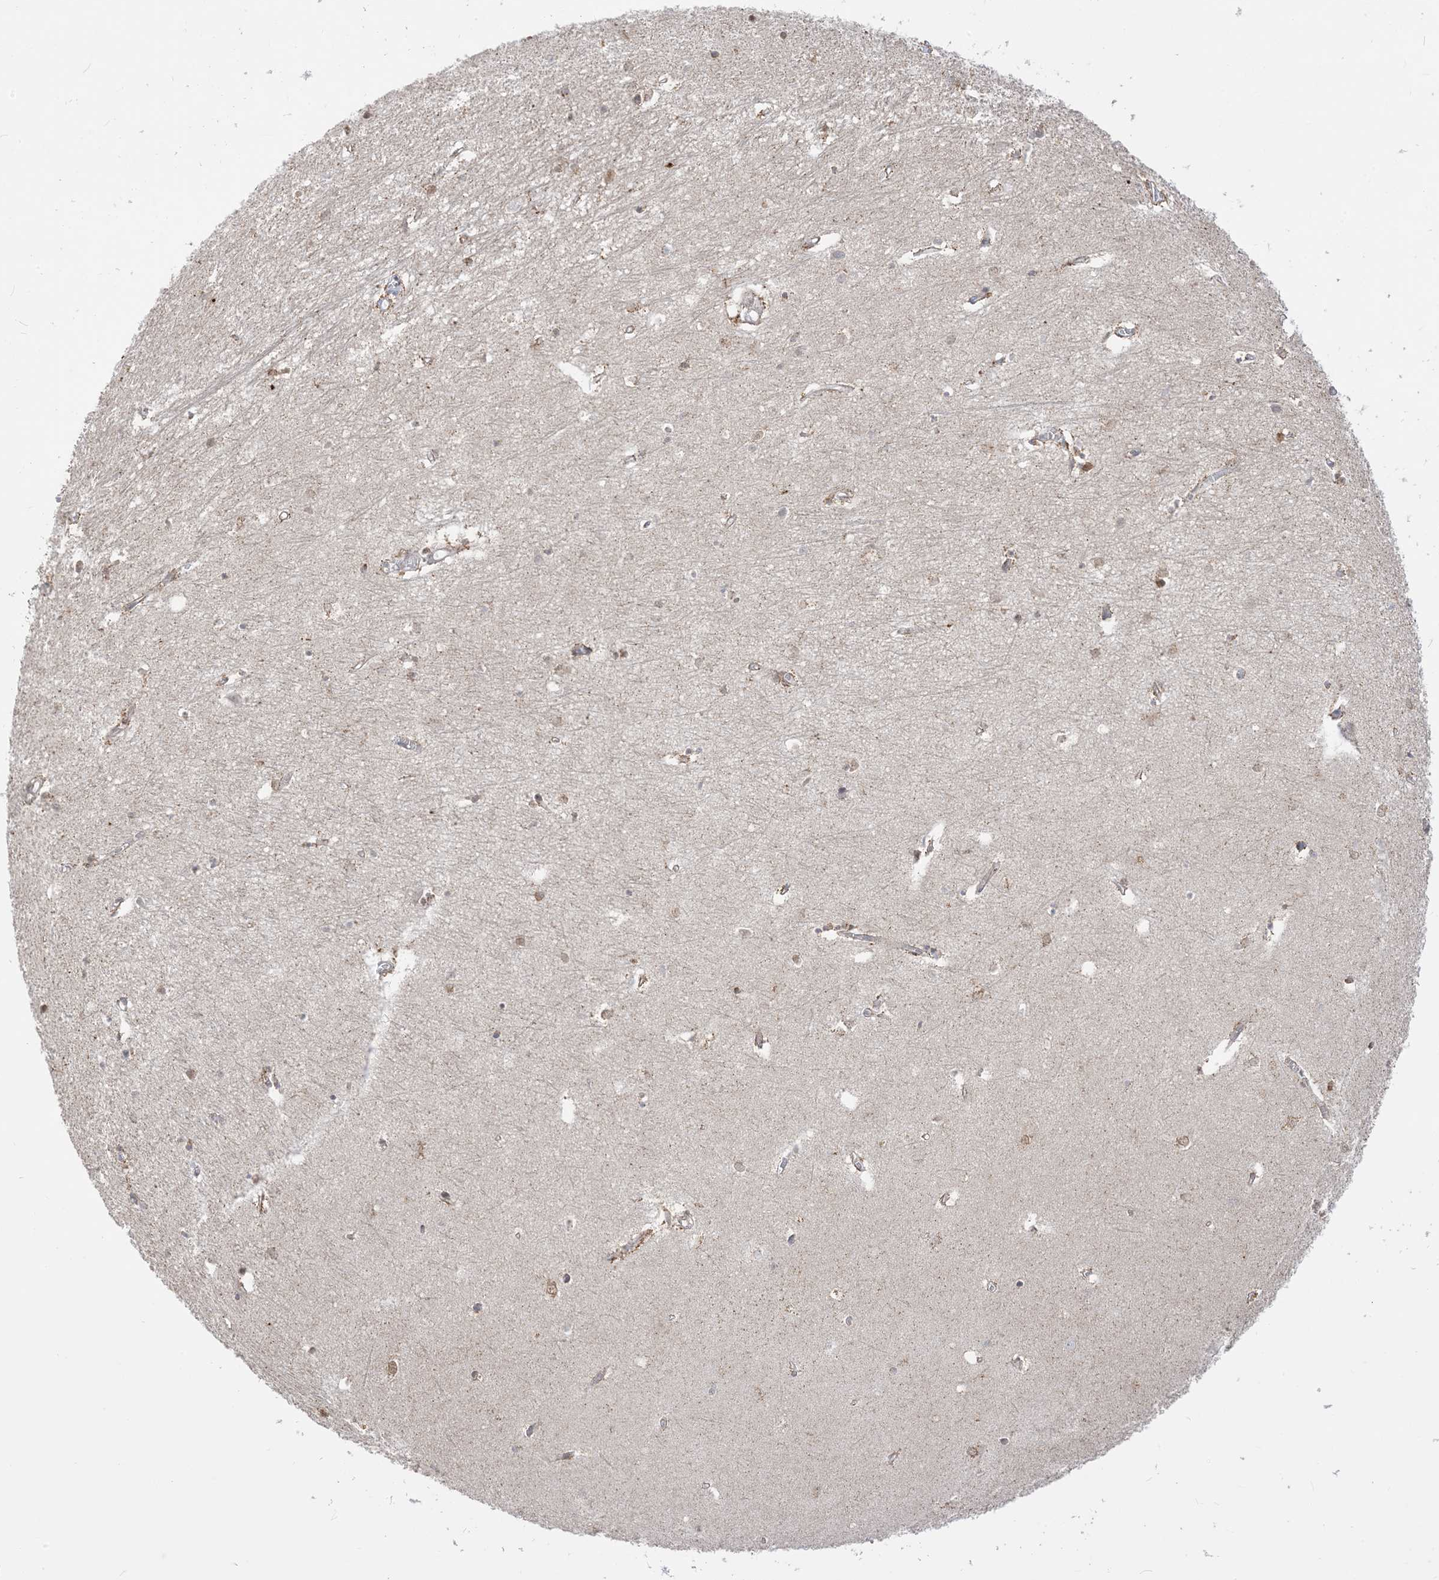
{"staining": {"intensity": "moderate", "quantity": "<25%", "location": "cytoplasmic/membranous"}, "tissue": "hippocampus", "cell_type": "Glial cells", "image_type": "normal", "snomed": [{"axis": "morphology", "description": "Normal tissue, NOS"}, {"axis": "topography", "description": "Hippocampus"}], "caption": "This is an image of immunohistochemistry staining of normal hippocampus, which shows moderate staining in the cytoplasmic/membranous of glial cells.", "gene": "KANSL3", "patient": {"sex": "female", "age": 64}}